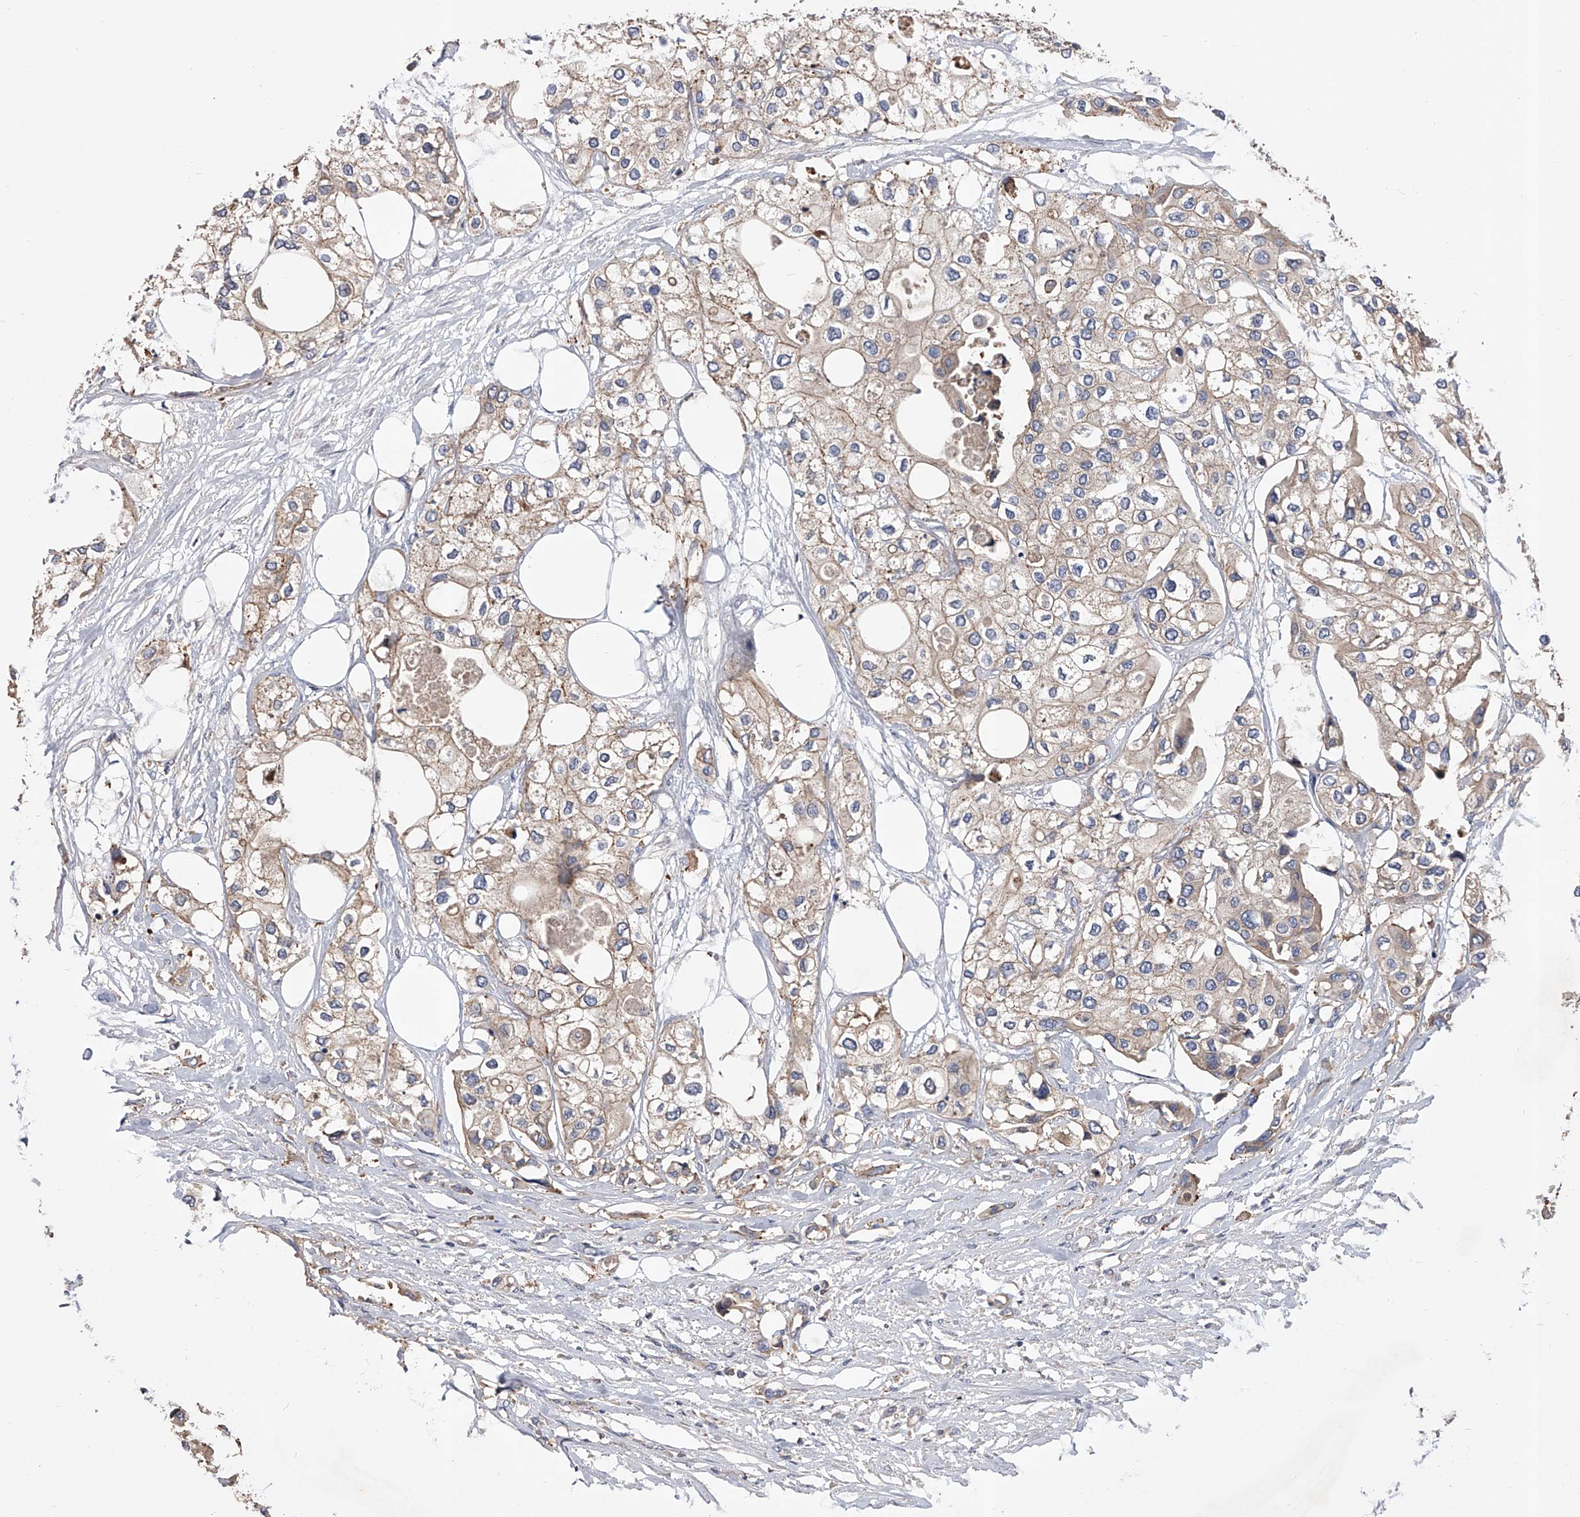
{"staining": {"intensity": "weak", "quantity": ">75%", "location": "cytoplasmic/membranous"}, "tissue": "urothelial cancer", "cell_type": "Tumor cells", "image_type": "cancer", "snomed": [{"axis": "morphology", "description": "Urothelial carcinoma, High grade"}, {"axis": "topography", "description": "Urinary bladder"}], "caption": "Protein expression analysis of urothelial cancer displays weak cytoplasmic/membranous positivity in approximately >75% of tumor cells.", "gene": "CUL7", "patient": {"sex": "male", "age": 64}}